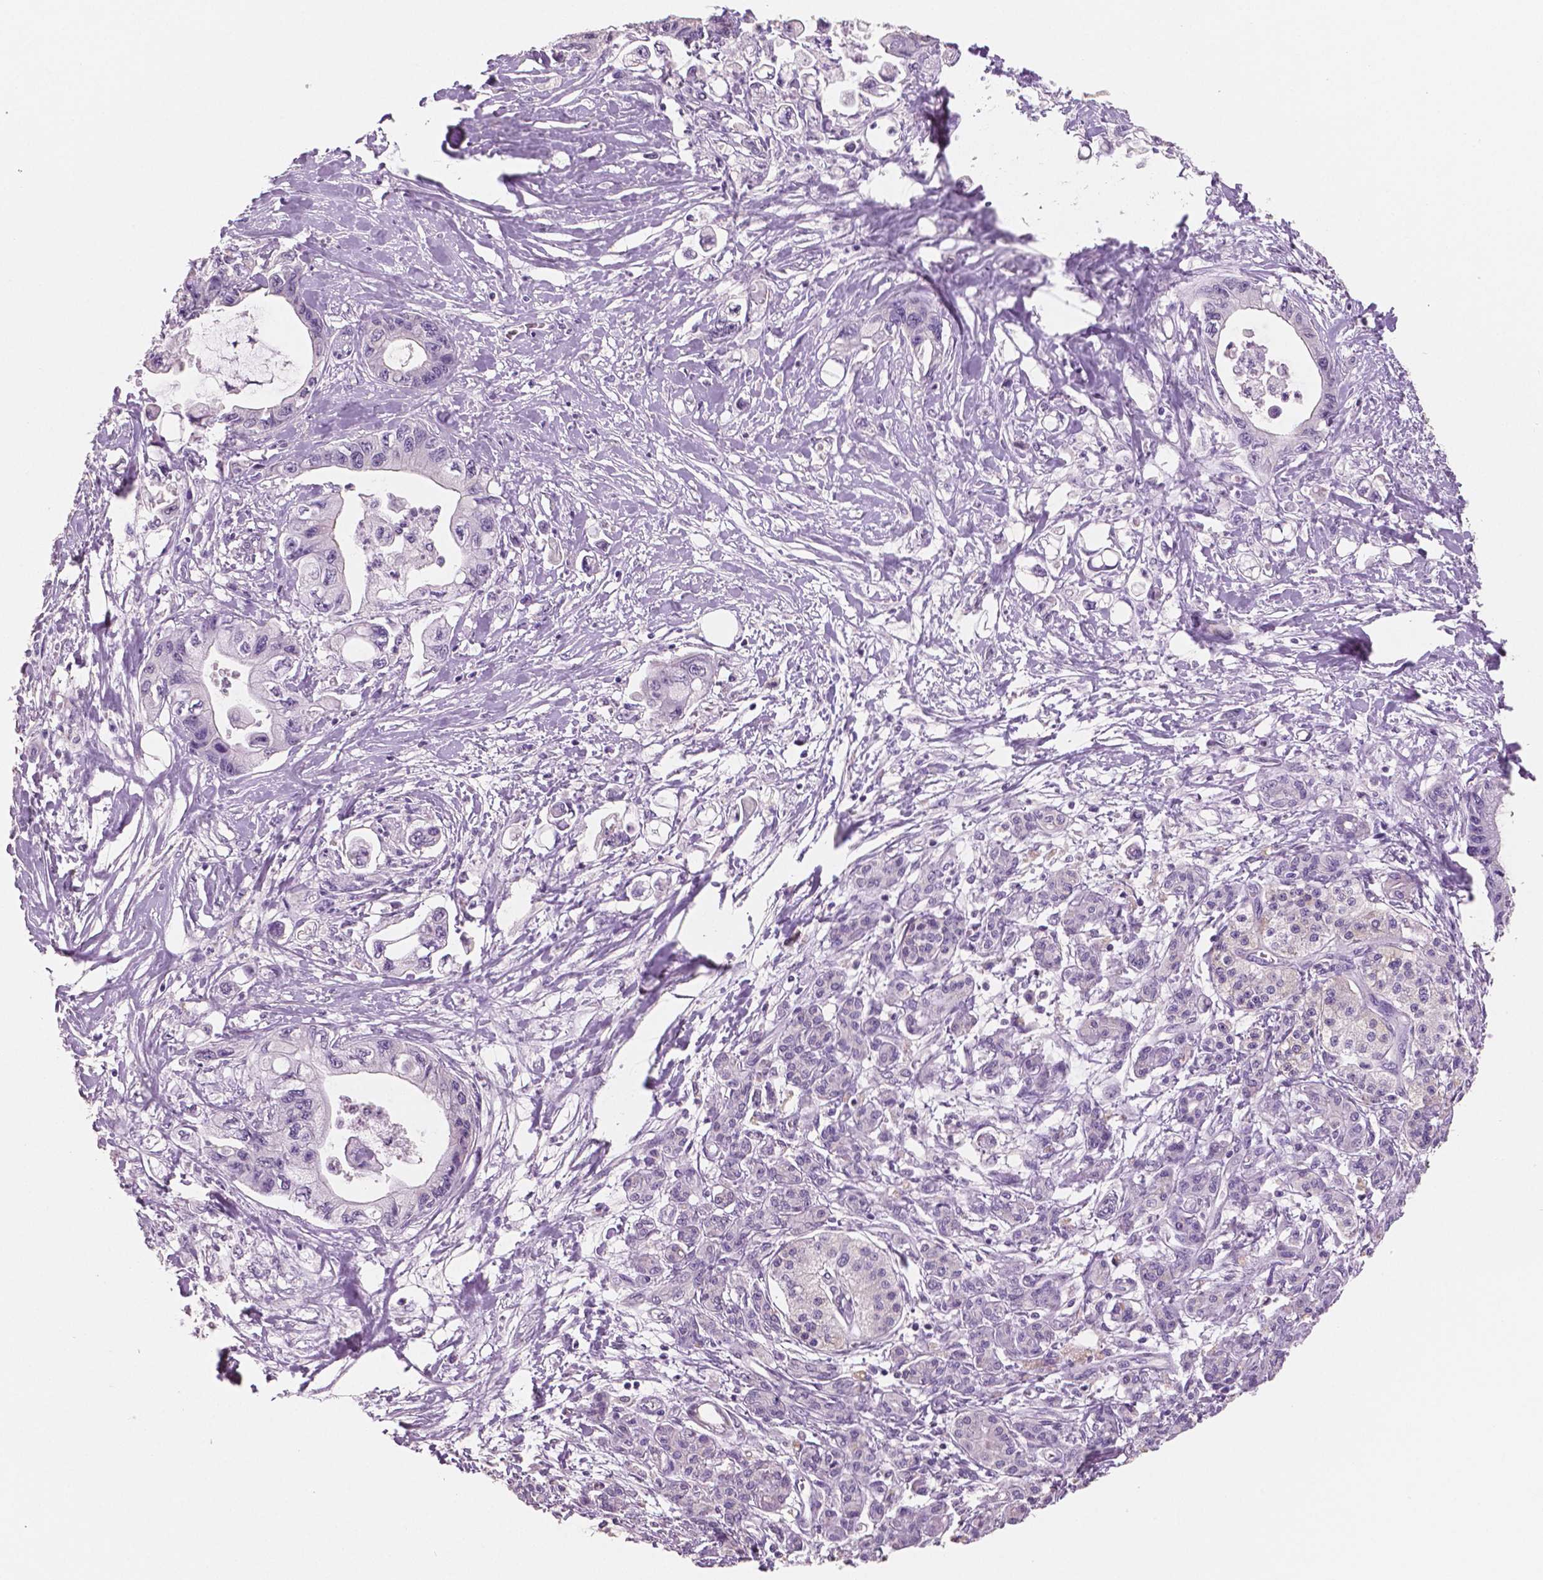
{"staining": {"intensity": "negative", "quantity": "none", "location": "none"}, "tissue": "pancreatic cancer", "cell_type": "Tumor cells", "image_type": "cancer", "snomed": [{"axis": "morphology", "description": "Adenocarcinoma, NOS"}, {"axis": "topography", "description": "Pancreas"}], "caption": "Pancreatic cancer (adenocarcinoma) was stained to show a protein in brown. There is no significant expression in tumor cells. (Stains: DAB (3,3'-diaminobenzidine) immunohistochemistry with hematoxylin counter stain, Microscopy: brightfield microscopy at high magnification).", "gene": "NECAB2", "patient": {"sex": "male", "age": 61}}